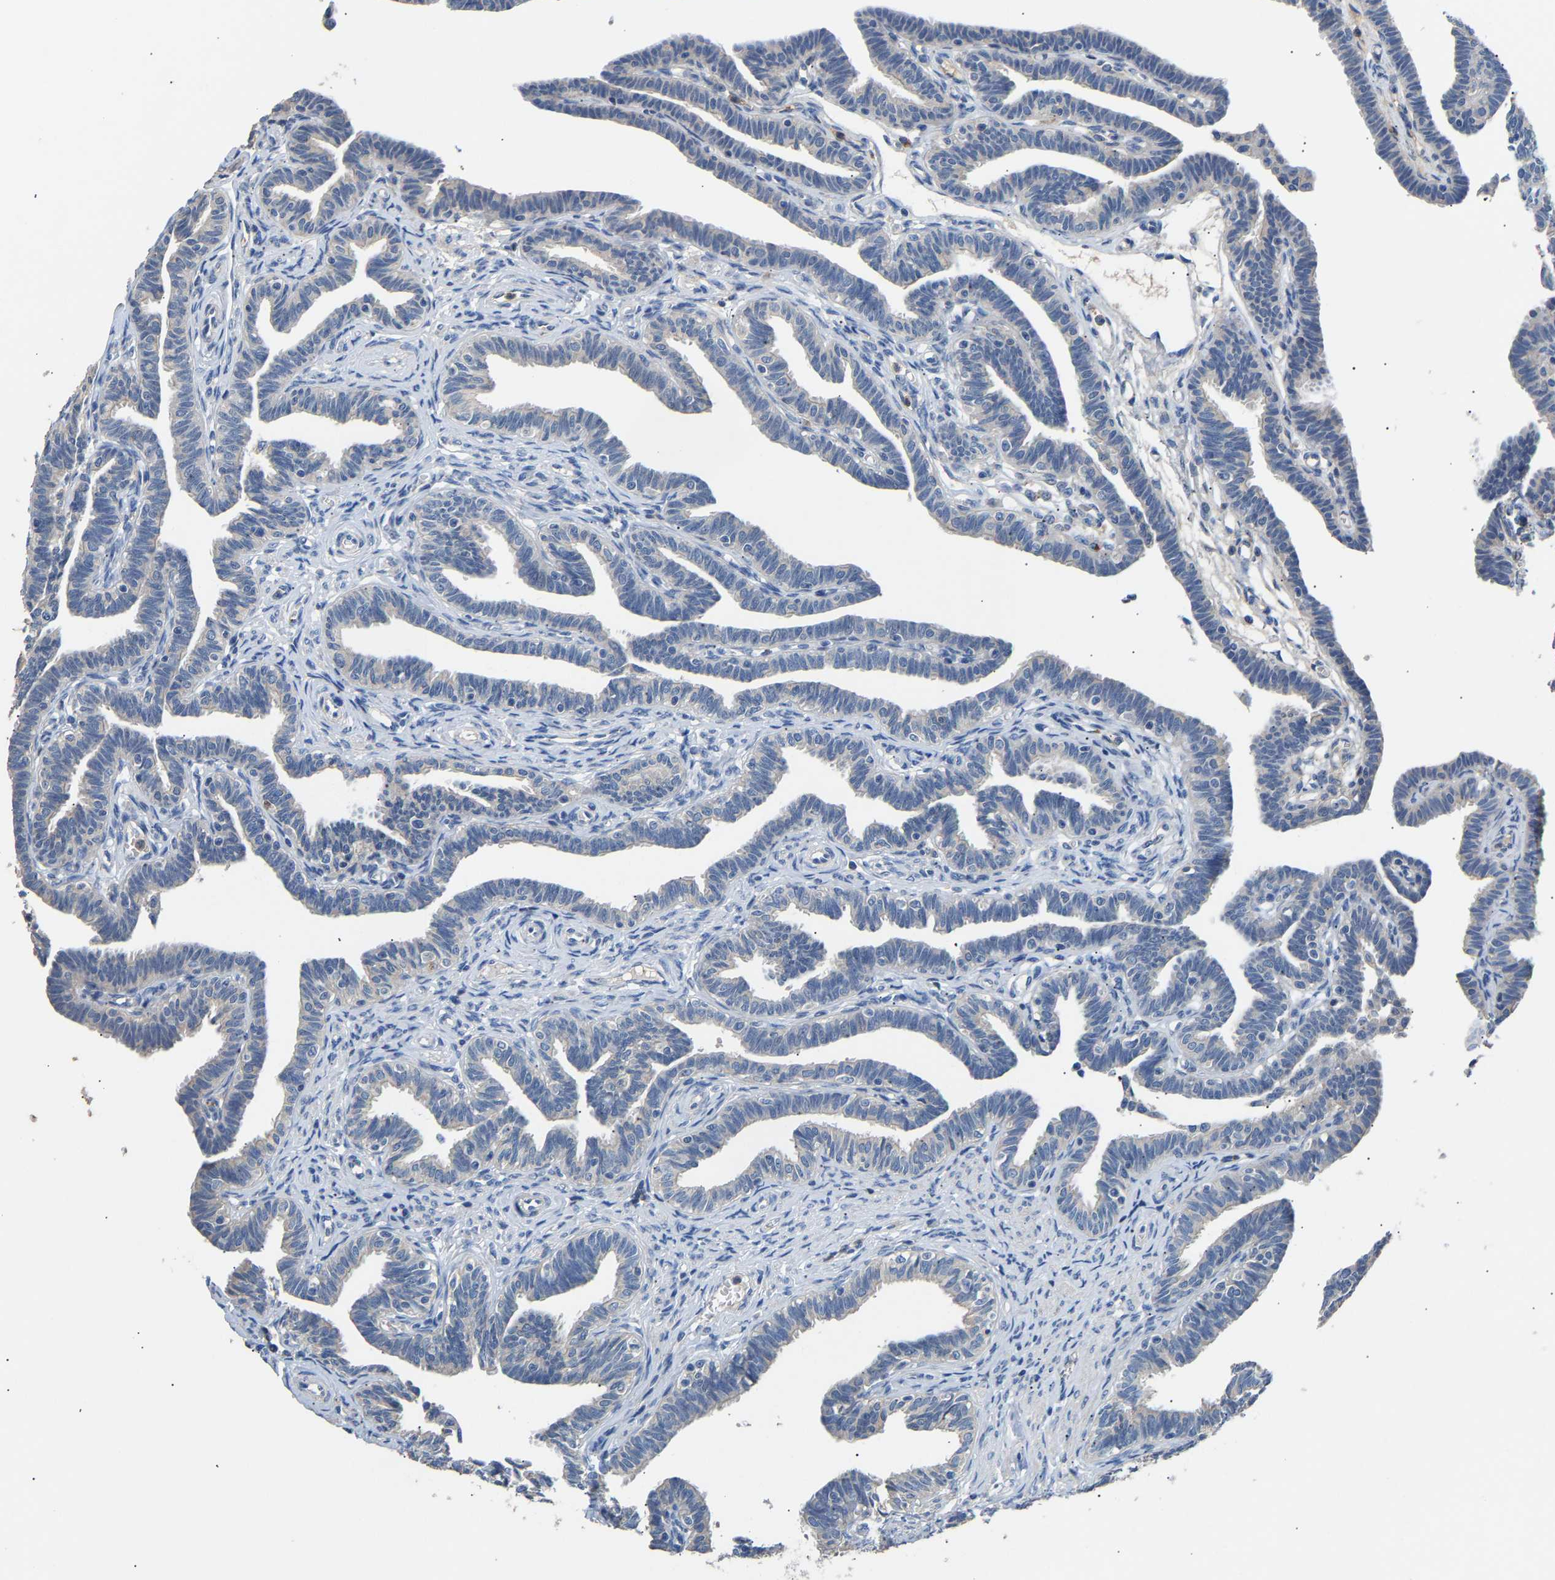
{"staining": {"intensity": "negative", "quantity": "none", "location": "none"}, "tissue": "fallopian tube", "cell_type": "Glandular cells", "image_type": "normal", "snomed": [{"axis": "morphology", "description": "Normal tissue, NOS"}, {"axis": "topography", "description": "Fallopian tube"}, {"axis": "topography", "description": "Ovary"}], "caption": "Protein analysis of unremarkable fallopian tube exhibits no significant positivity in glandular cells.", "gene": "CCDC171", "patient": {"sex": "female", "age": 23}}